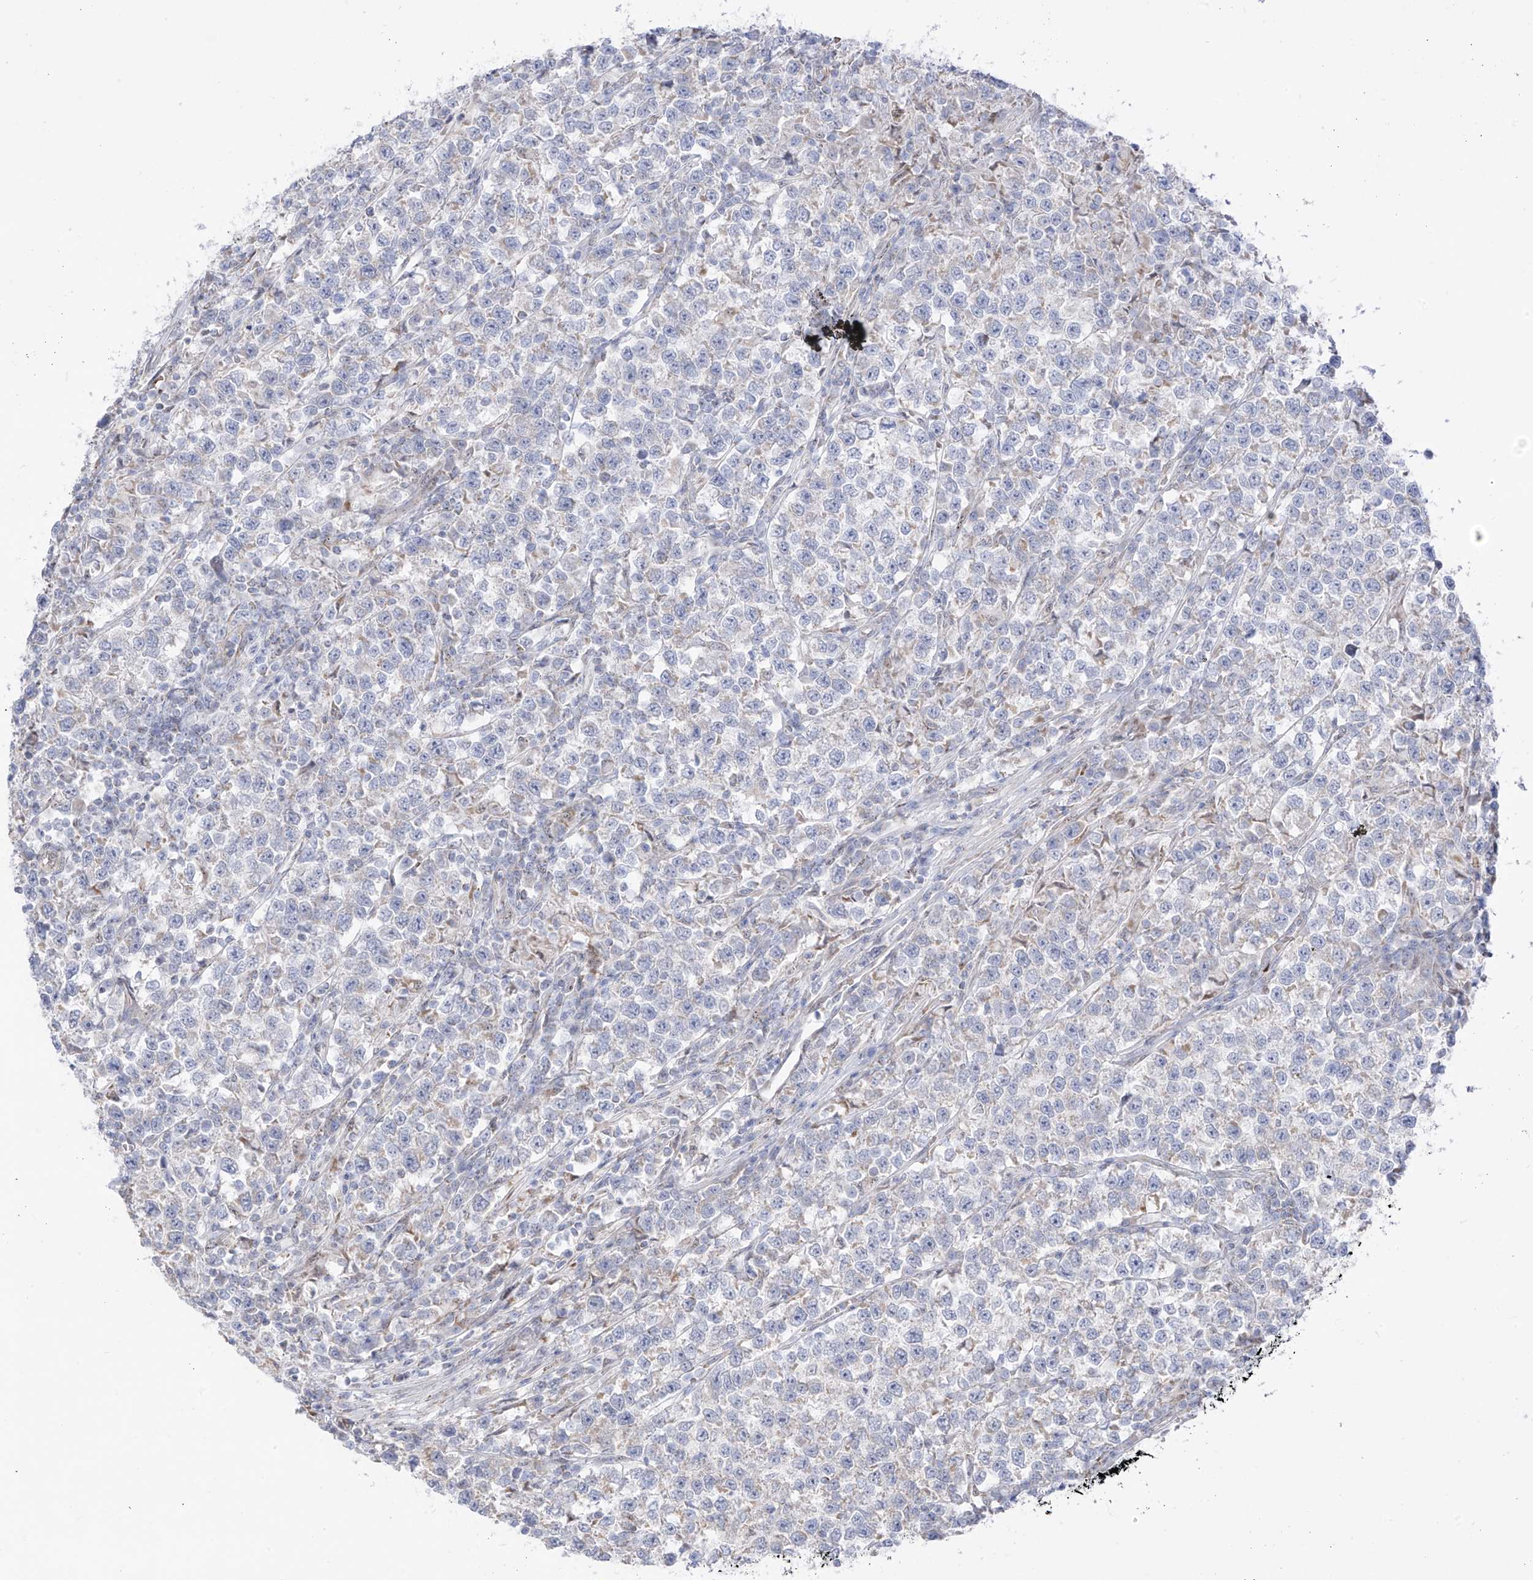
{"staining": {"intensity": "negative", "quantity": "none", "location": "none"}, "tissue": "testis cancer", "cell_type": "Tumor cells", "image_type": "cancer", "snomed": [{"axis": "morphology", "description": "Normal tissue, NOS"}, {"axis": "morphology", "description": "Seminoma, NOS"}, {"axis": "topography", "description": "Testis"}], "caption": "A high-resolution photomicrograph shows immunohistochemistry (IHC) staining of testis seminoma, which displays no significant positivity in tumor cells.", "gene": "ARHGEF40", "patient": {"sex": "male", "age": 43}}